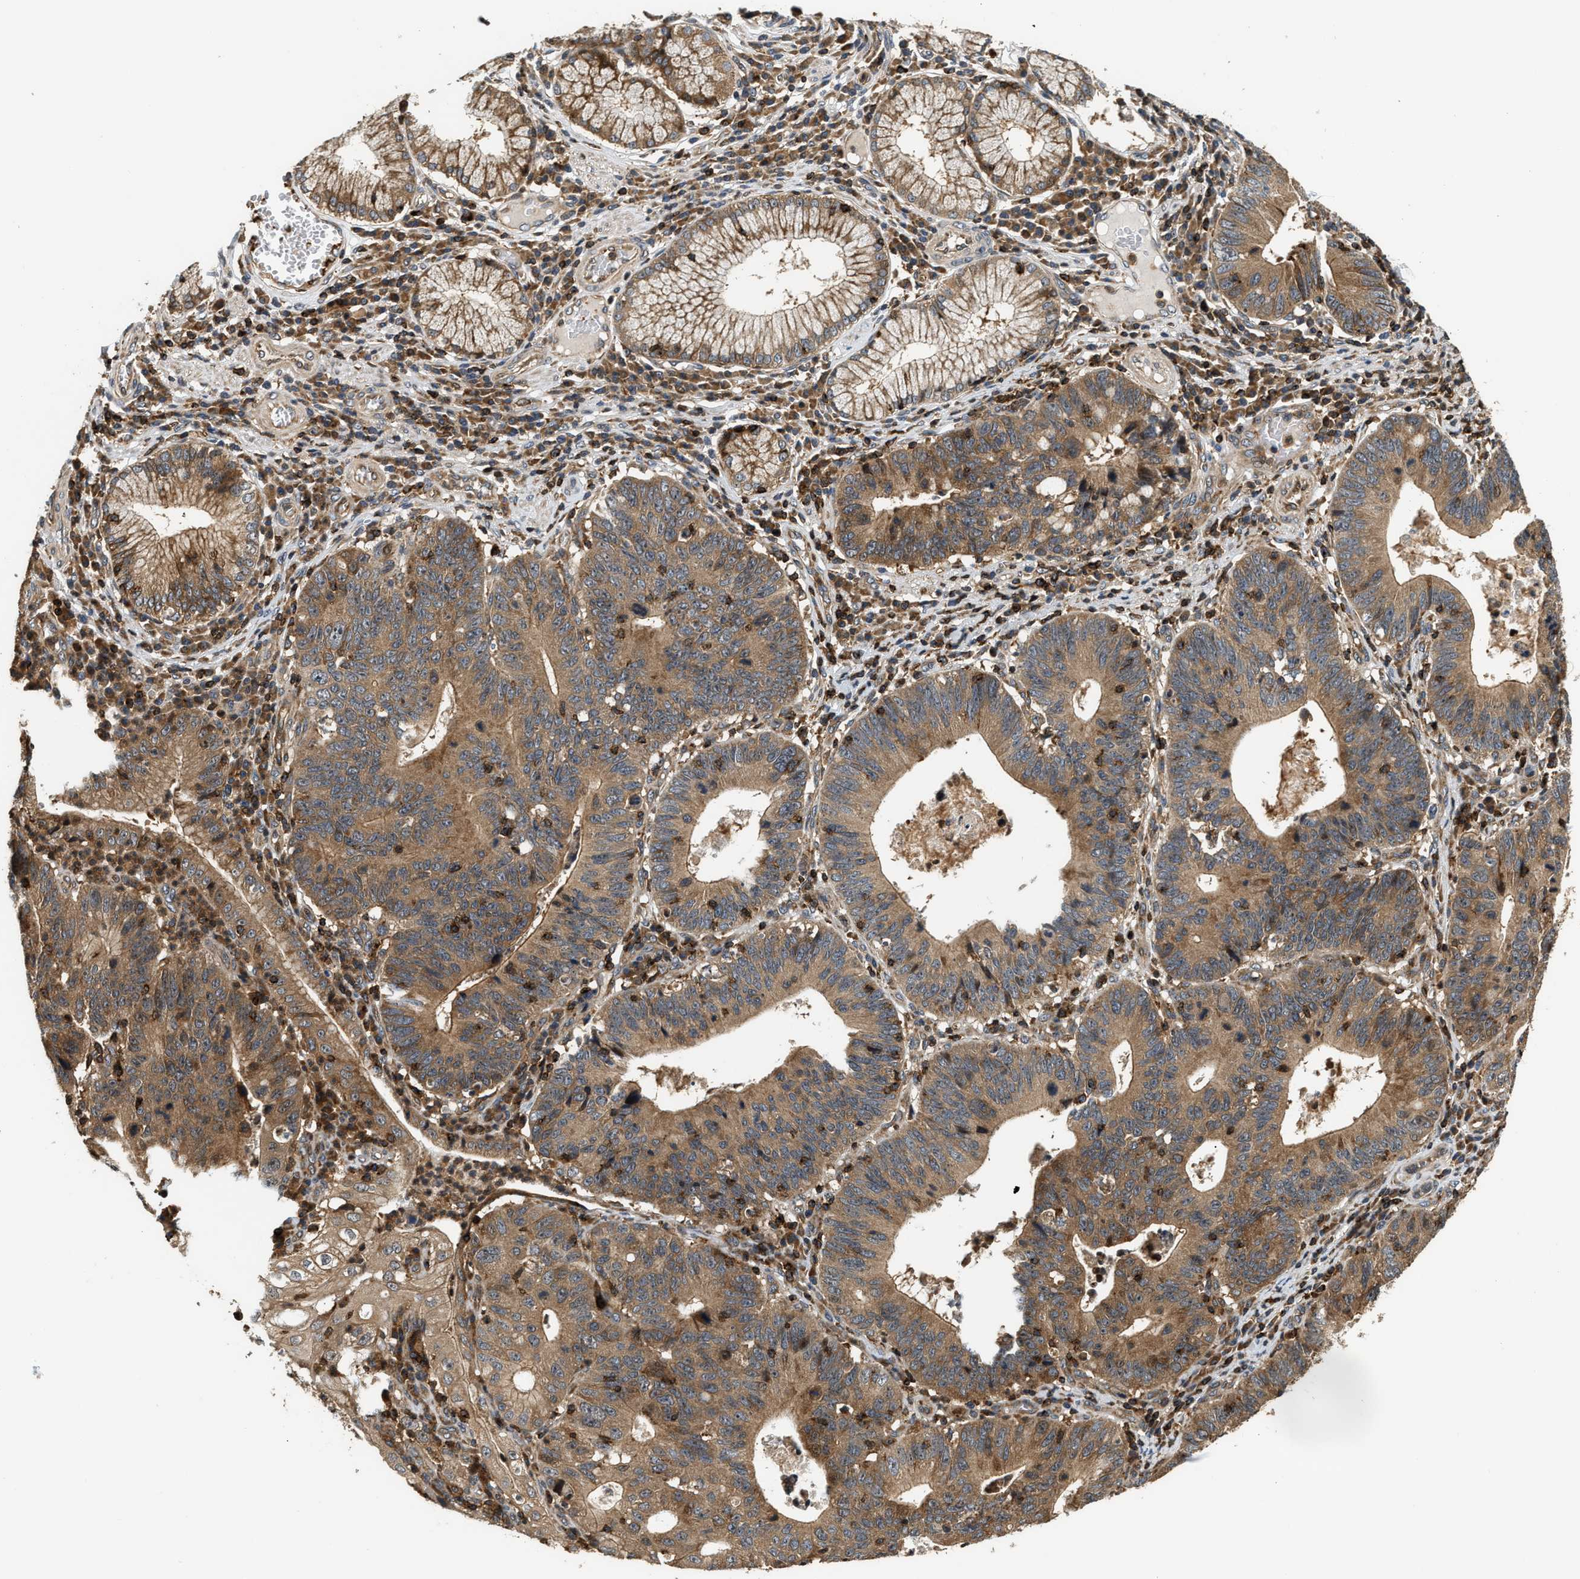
{"staining": {"intensity": "moderate", "quantity": ">75%", "location": "cytoplasmic/membranous"}, "tissue": "stomach cancer", "cell_type": "Tumor cells", "image_type": "cancer", "snomed": [{"axis": "morphology", "description": "Adenocarcinoma, NOS"}, {"axis": "topography", "description": "Stomach"}], "caption": "Immunohistochemistry of stomach cancer demonstrates medium levels of moderate cytoplasmic/membranous expression in about >75% of tumor cells.", "gene": "SNX5", "patient": {"sex": "male", "age": 59}}